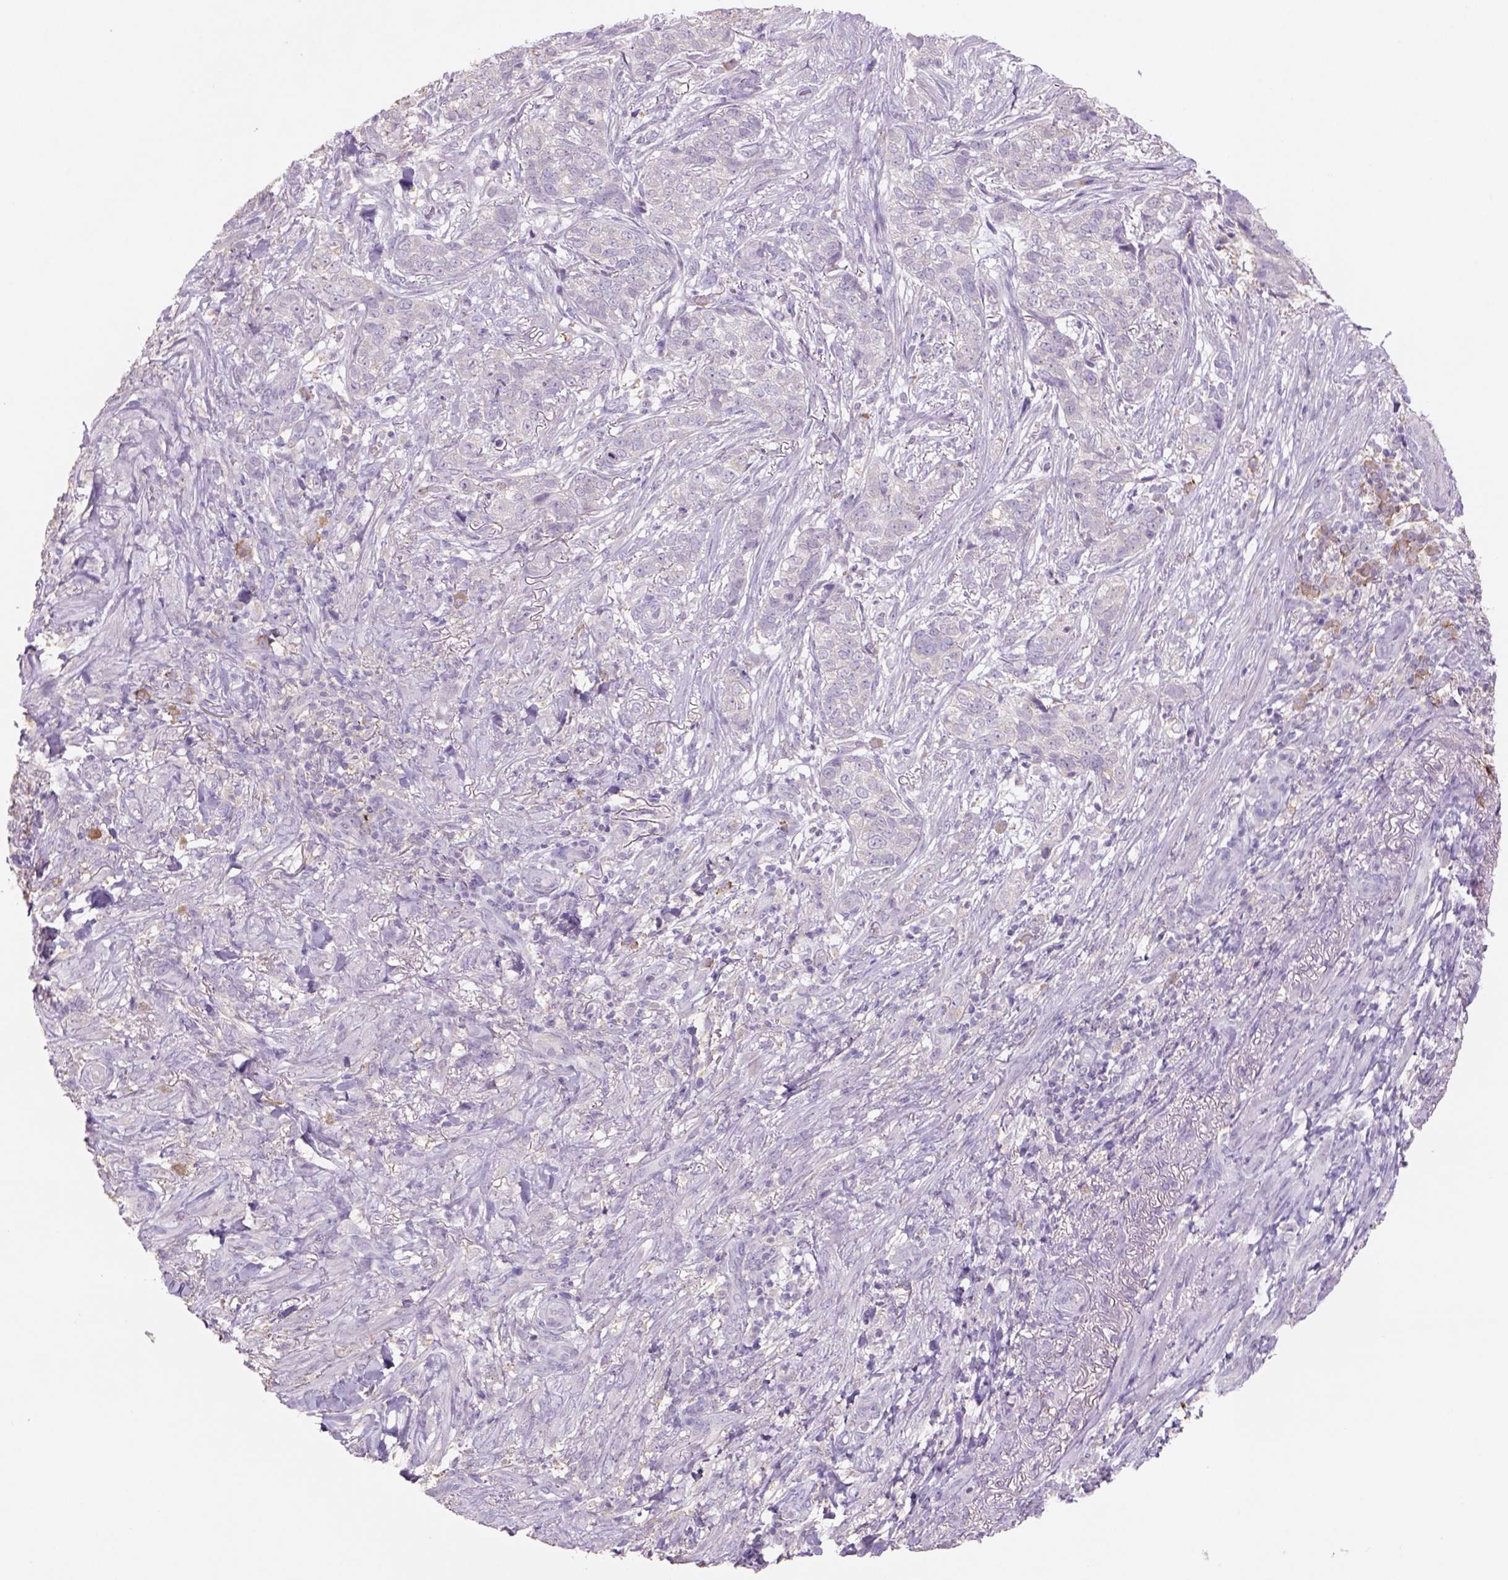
{"staining": {"intensity": "negative", "quantity": "none", "location": "none"}, "tissue": "skin cancer", "cell_type": "Tumor cells", "image_type": "cancer", "snomed": [{"axis": "morphology", "description": "Basal cell carcinoma"}, {"axis": "topography", "description": "Skin"}], "caption": "Human skin cancer (basal cell carcinoma) stained for a protein using immunohistochemistry exhibits no staining in tumor cells.", "gene": "NAALAD2", "patient": {"sex": "female", "age": 69}}